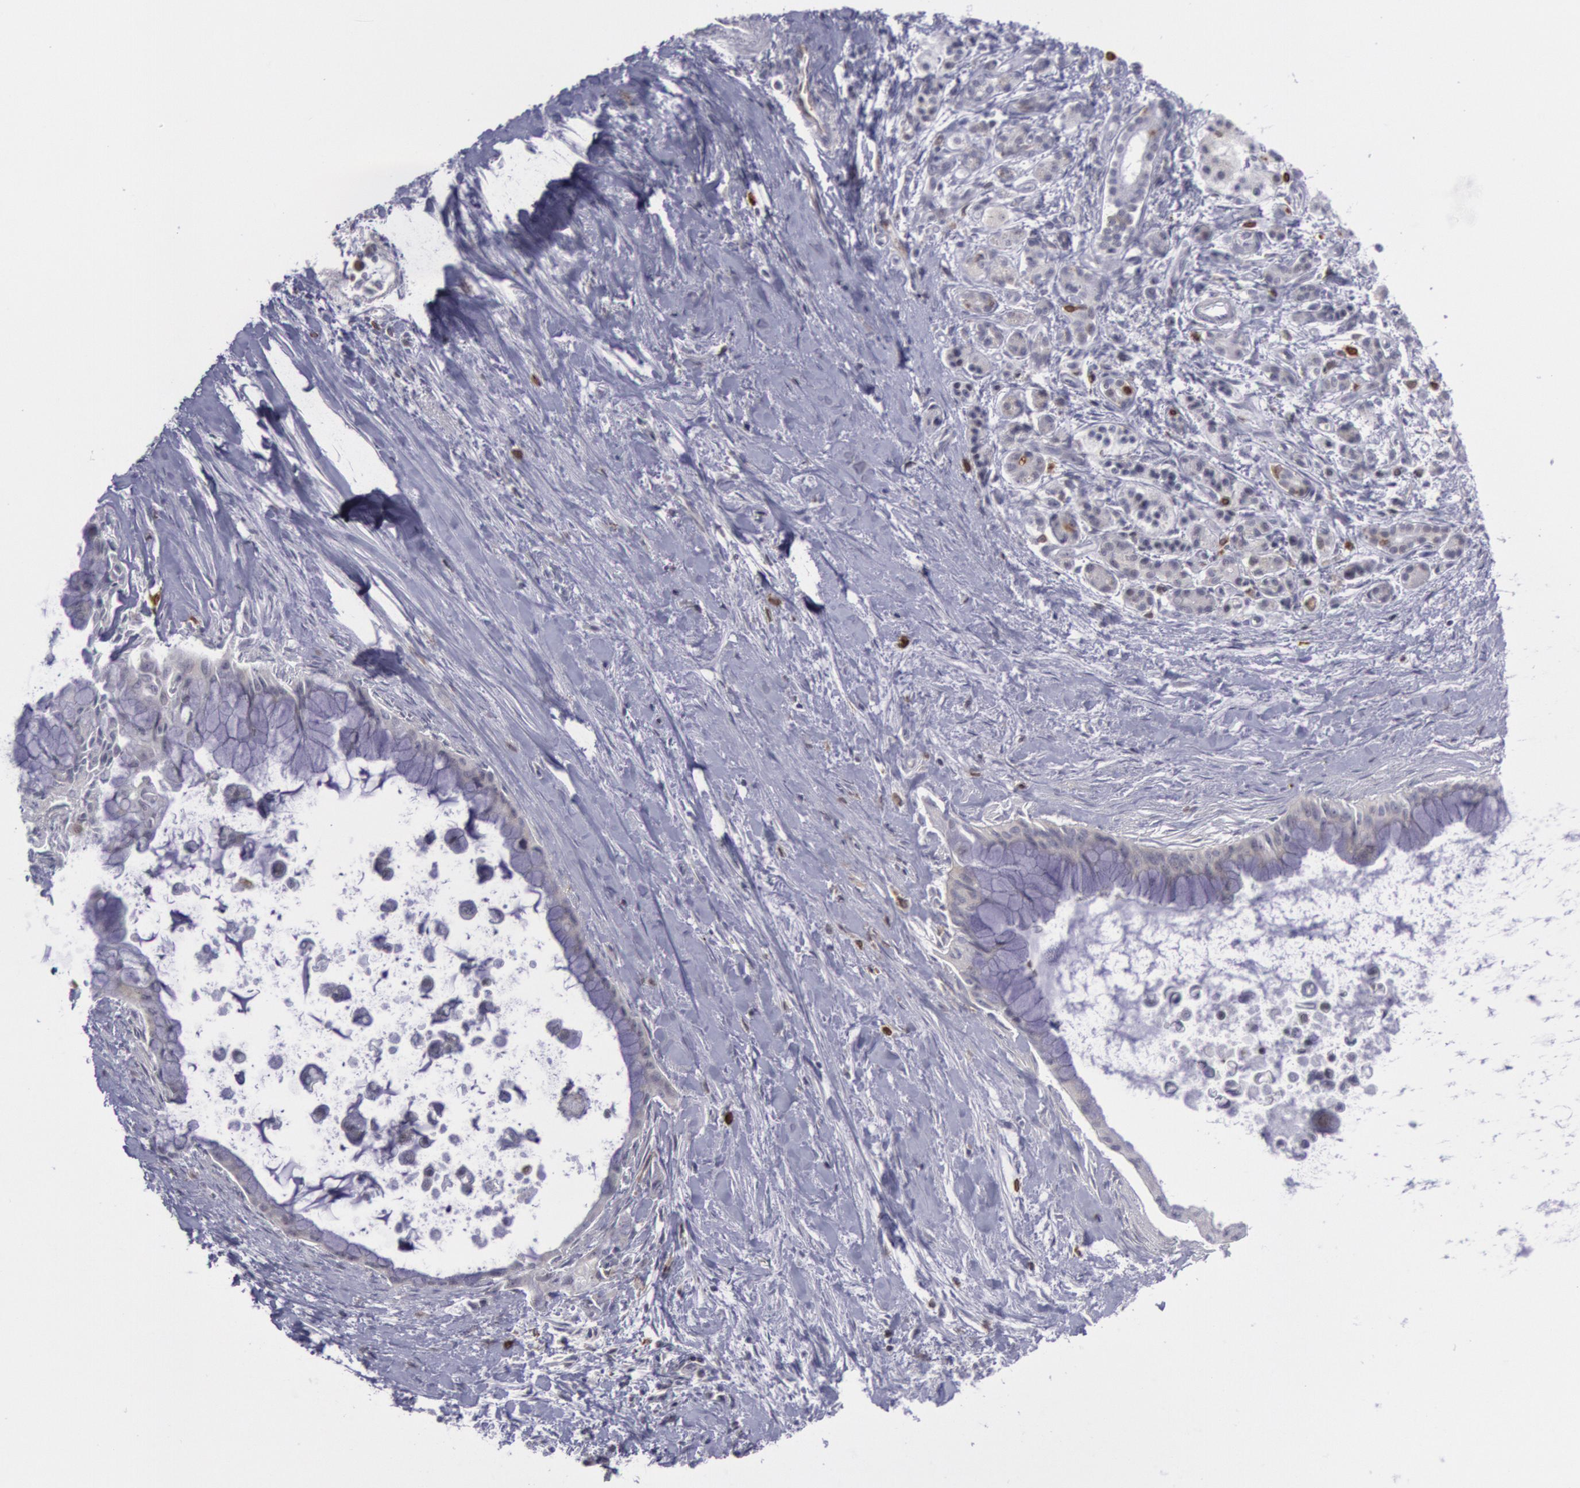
{"staining": {"intensity": "negative", "quantity": "none", "location": "none"}, "tissue": "pancreatic cancer", "cell_type": "Tumor cells", "image_type": "cancer", "snomed": [{"axis": "morphology", "description": "Adenocarcinoma, NOS"}, {"axis": "topography", "description": "Pancreas"}], "caption": "Pancreatic cancer was stained to show a protein in brown. There is no significant staining in tumor cells.", "gene": "PTGS2", "patient": {"sex": "male", "age": 59}}